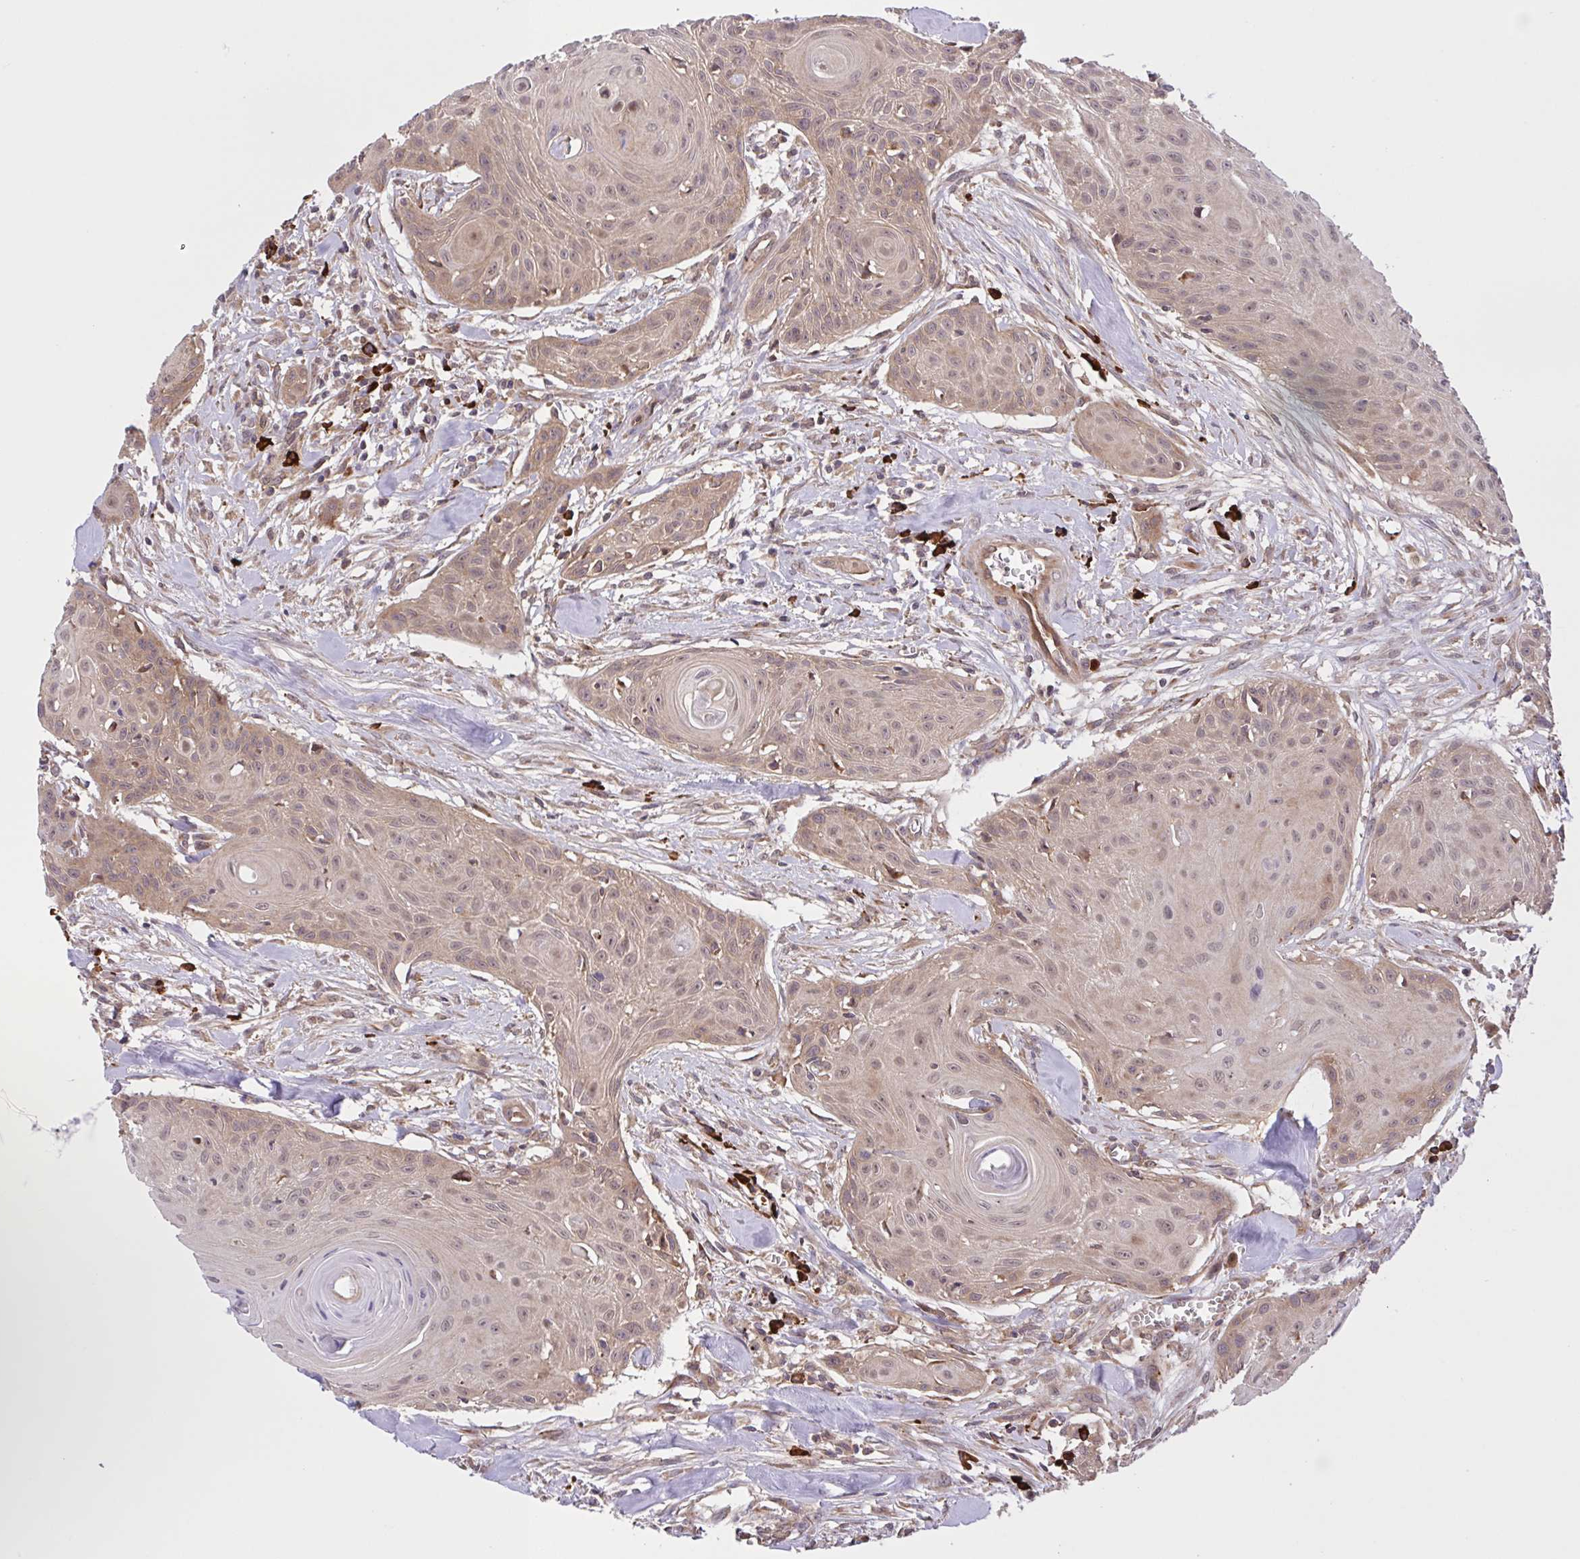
{"staining": {"intensity": "weak", "quantity": ">75%", "location": "cytoplasmic/membranous,nuclear"}, "tissue": "head and neck cancer", "cell_type": "Tumor cells", "image_type": "cancer", "snomed": [{"axis": "morphology", "description": "Squamous cell carcinoma, NOS"}, {"axis": "topography", "description": "Lymph node"}, {"axis": "topography", "description": "Salivary gland"}, {"axis": "topography", "description": "Head-Neck"}], "caption": "Protein staining by immunohistochemistry (IHC) exhibits weak cytoplasmic/membranous and nuclear positivity in approximately >75% of tumor cells in head and neck cancer (squamous cell carcinoma).", "gene": "INTS10", "patient": {"sex": "female", "age": 74}}